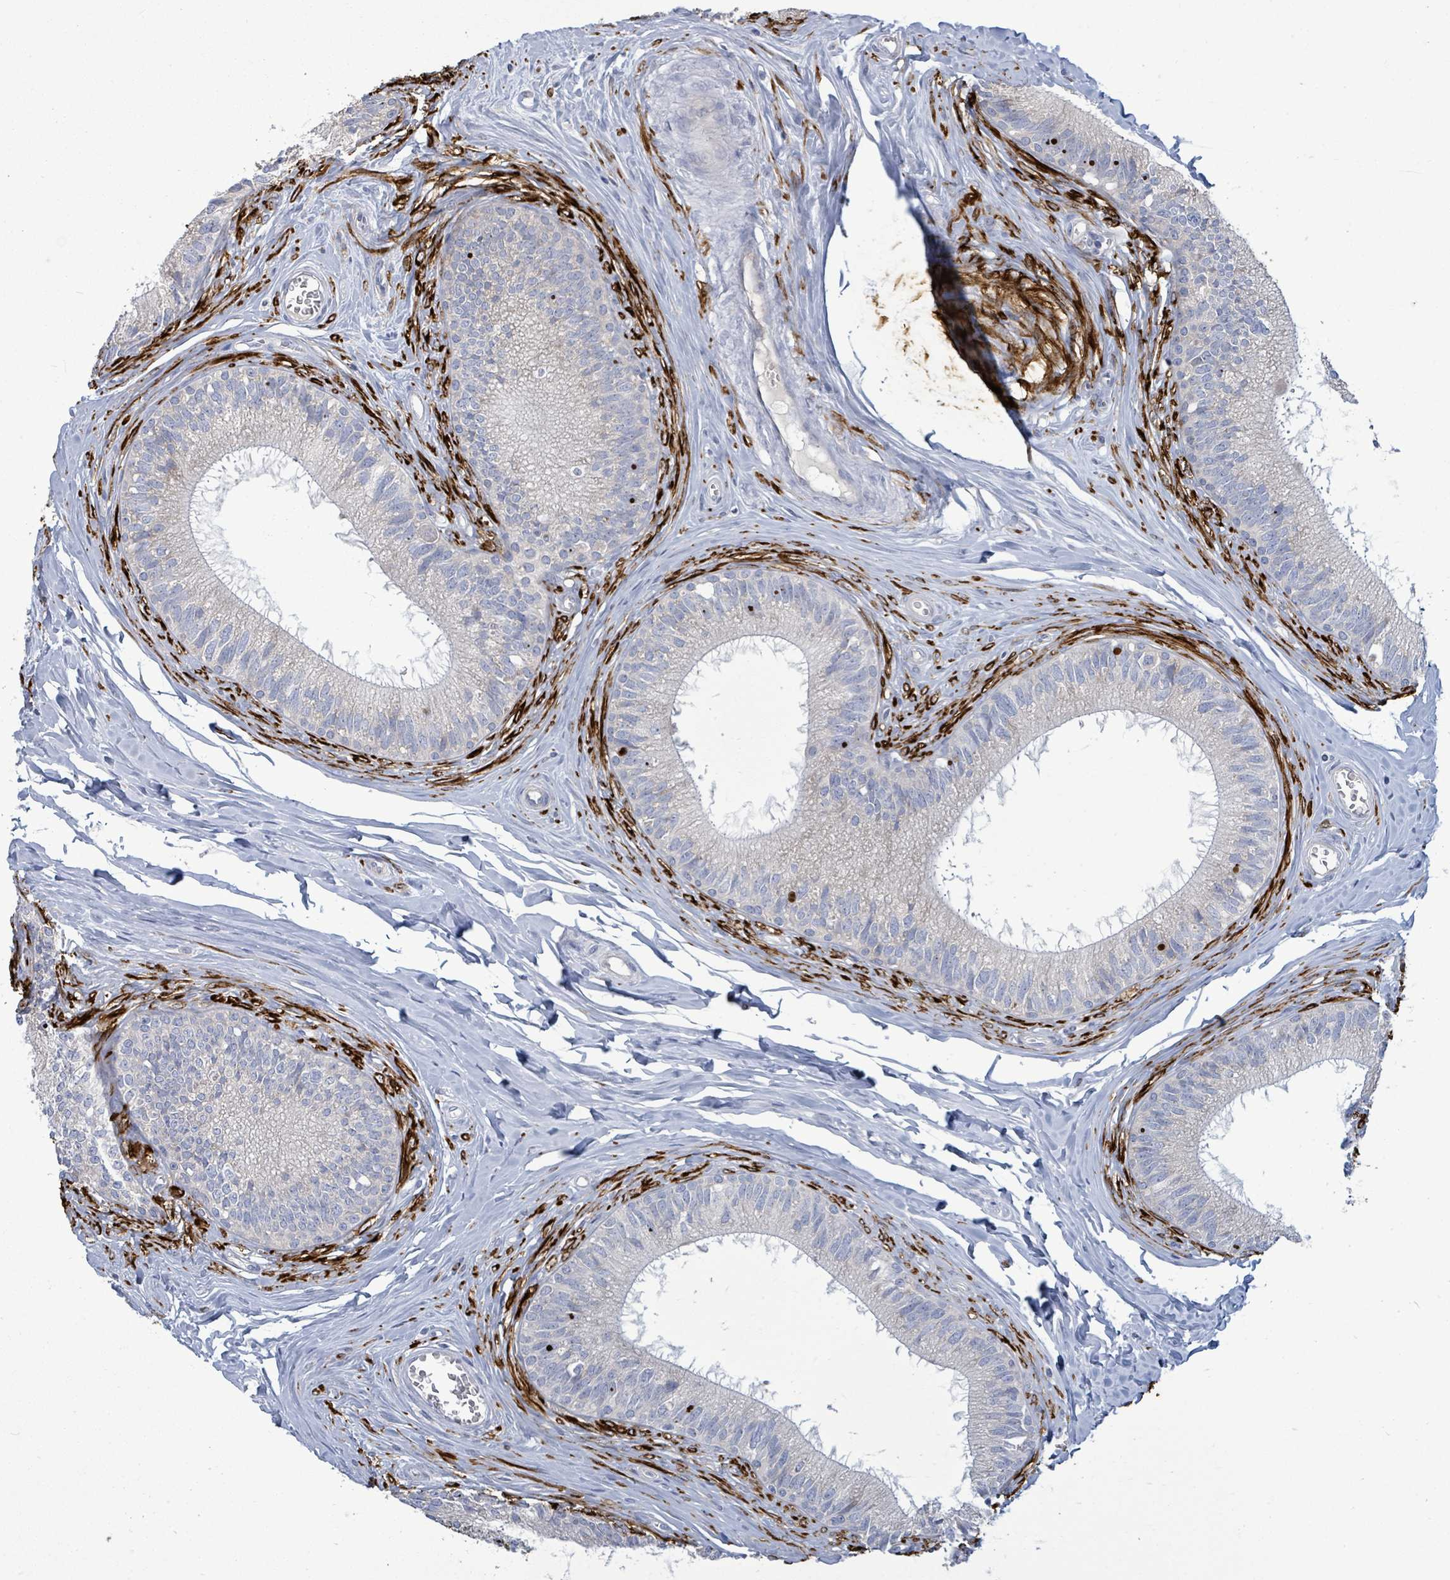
{"staining": {"intensity": "negative", "quantity": "none", "location": "none"}, "tissue": "epididymis", "cell_type": "Glandular cells", "image_type": "normal", "snomed": [{"axis": "morphology", "description": "Normal tissue, NOS"}, {"axis": "topography", "description": "Epididymis"}], "caption": "Immunohistochemistry photomicrograph of unremarkable epididymis: human epididymis stained with DAB (3,3'-diaminobenzidine) exhibits no significant protein positivity in glandular cells. (DAB IHC with hematoxylin counter stain).", "gene": "SIRPB1", "patient": {"sex": "male", "age": 33}}